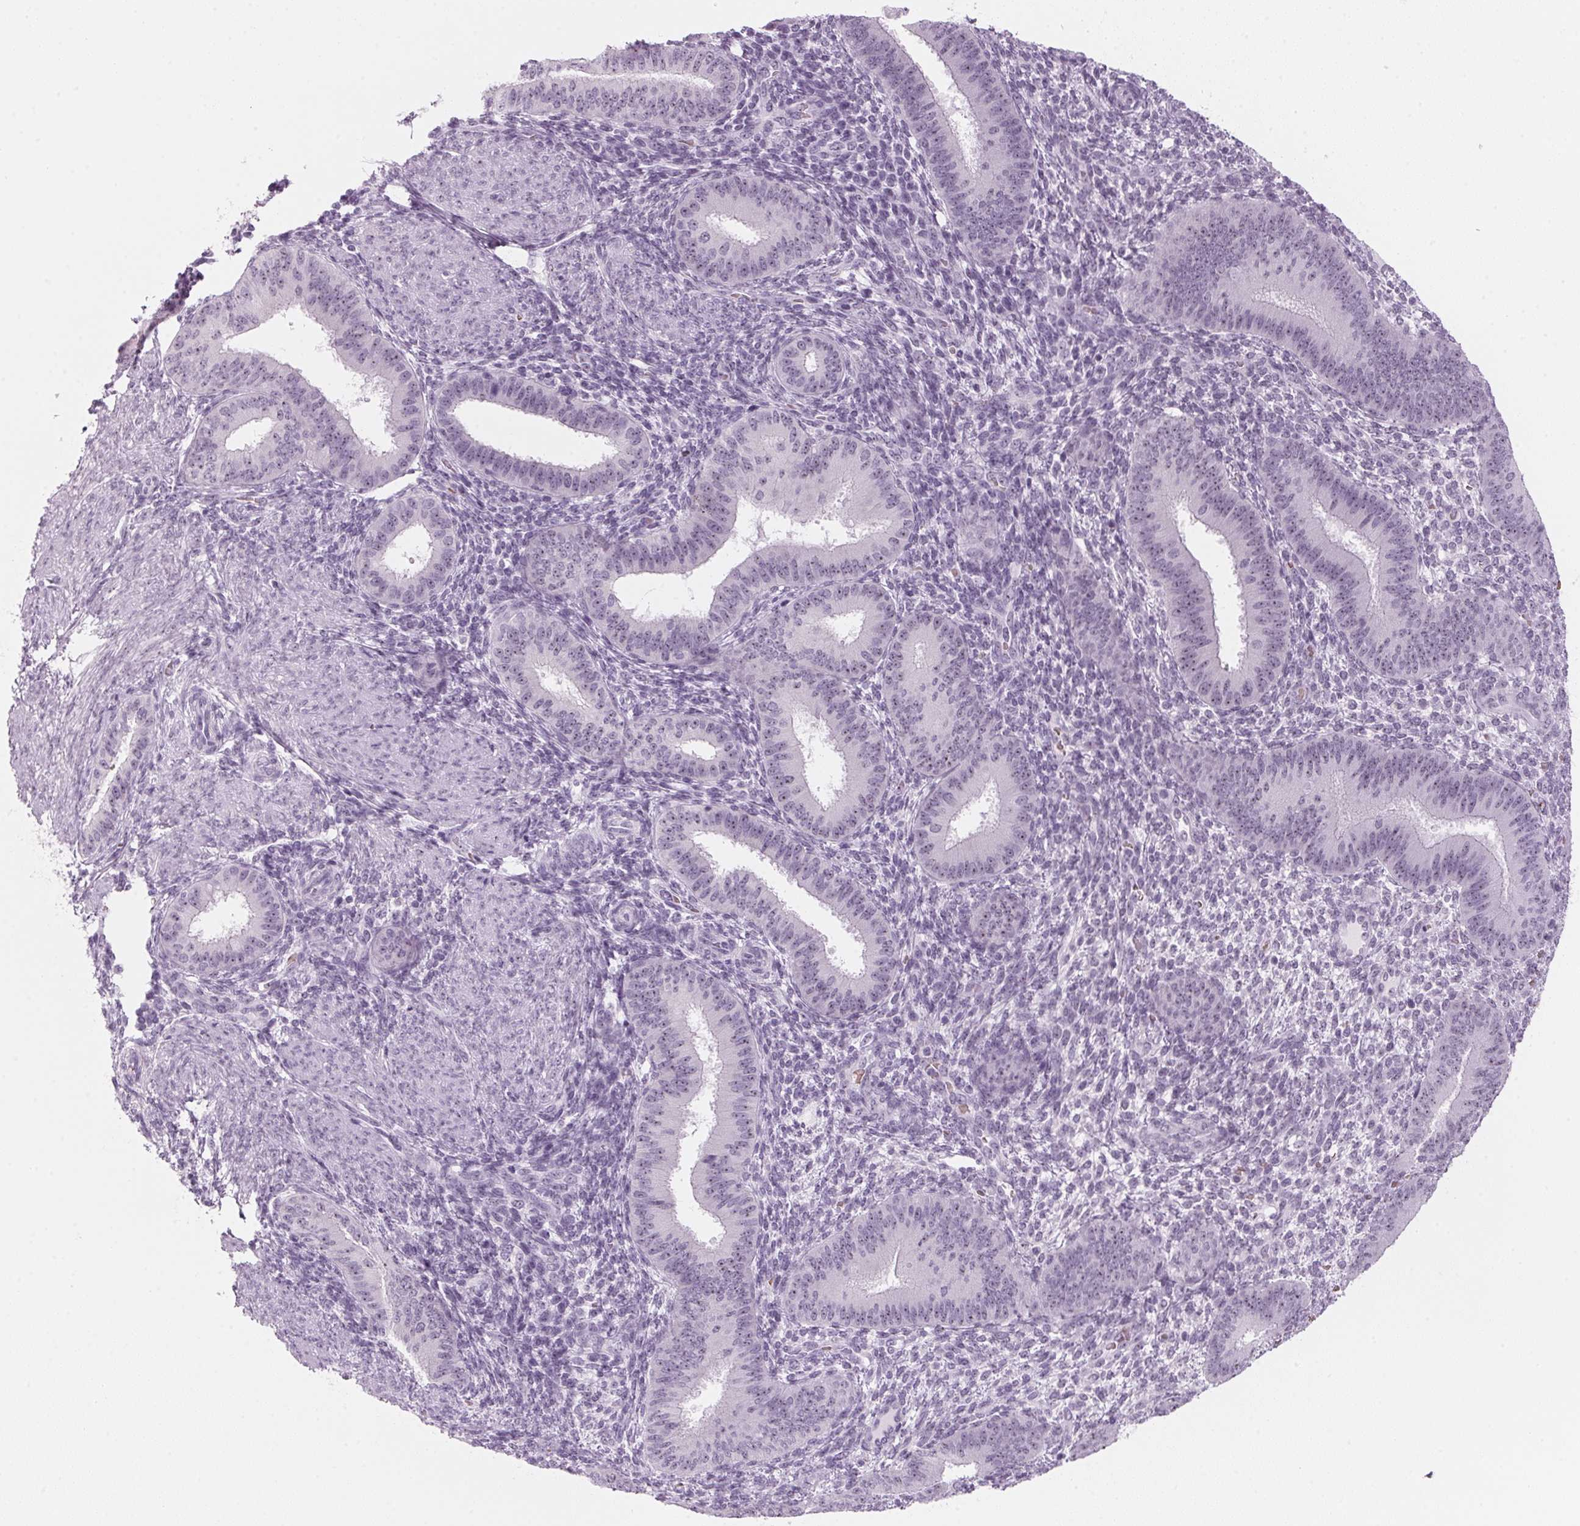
{"staining": {"intensity": "negative", "quantity": "none", "location": "none"}, "tissue": "endometrium", "cell_type": "Cells in endometrial stroma", "image_type": "normal", "snomed": [{"axis": "morphology", "description": "Normal tissue, NOS"}, {"axis": "topography", "description": "Endometrium"}], "caption": "Cells in endometrial stroma show no significant positivity in benign endometrium. (DAB immunohistochemistry visualized using brightfield microscopy, high magnification).", "gene": "DNTTIP2", "patient": {"sex": "female", "age": 39}}